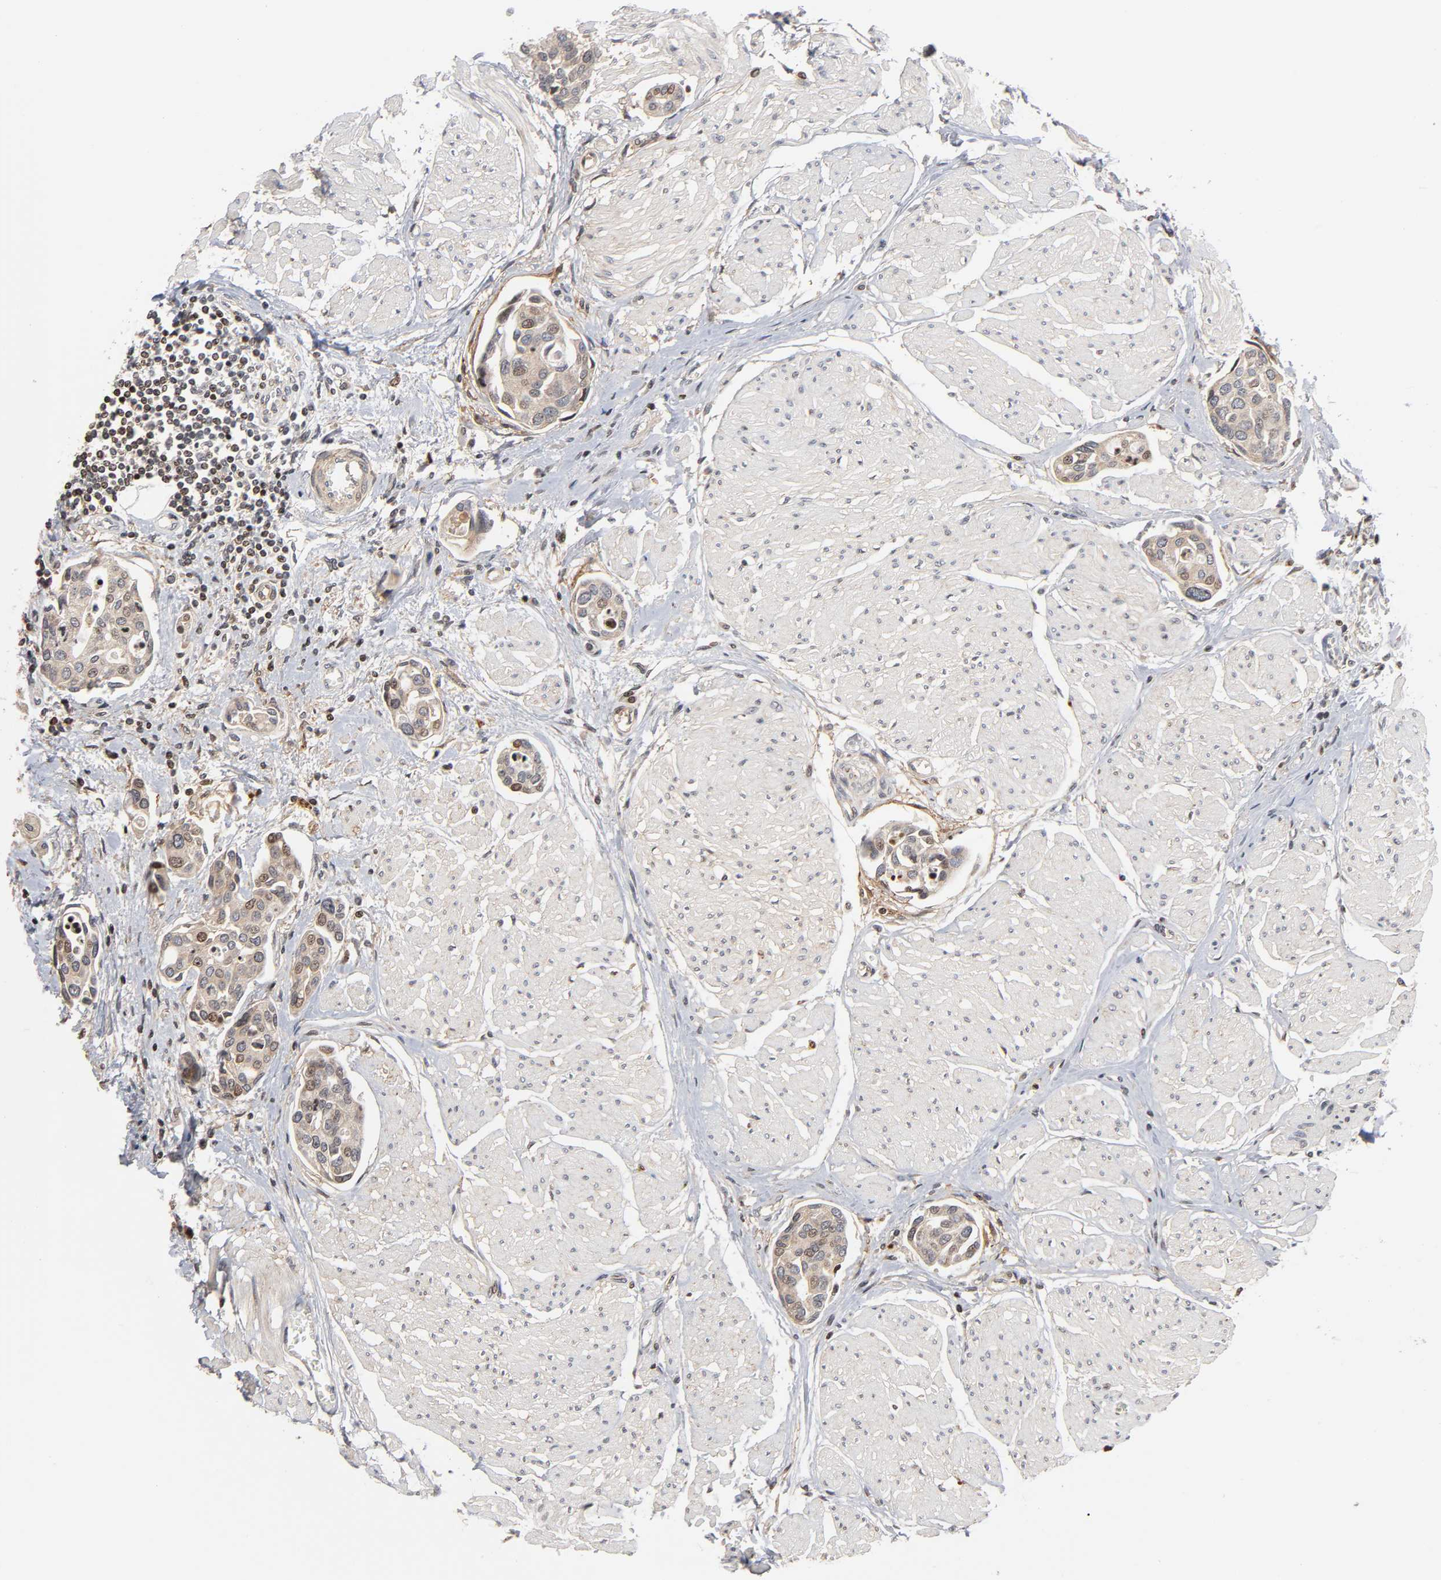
{"staining": {"intensity": "negative", "quantity": "none", "location": "none"}, "tissue": "urothelial cancer", "cell_type": "Tumor cells", "image_type": "cancer", "snomed": [{"axis": "morphology", "description": "Urothelial carcinoma, High grade"}, {"axis": "topography", "description": "Urinary bladder"}], "caption": "Urothelial cancer stained for a protein using IHC demonstrates no expression tumor cells.", "gene": "ITGAV", "patient": {"sex": "male", "age": 78}}